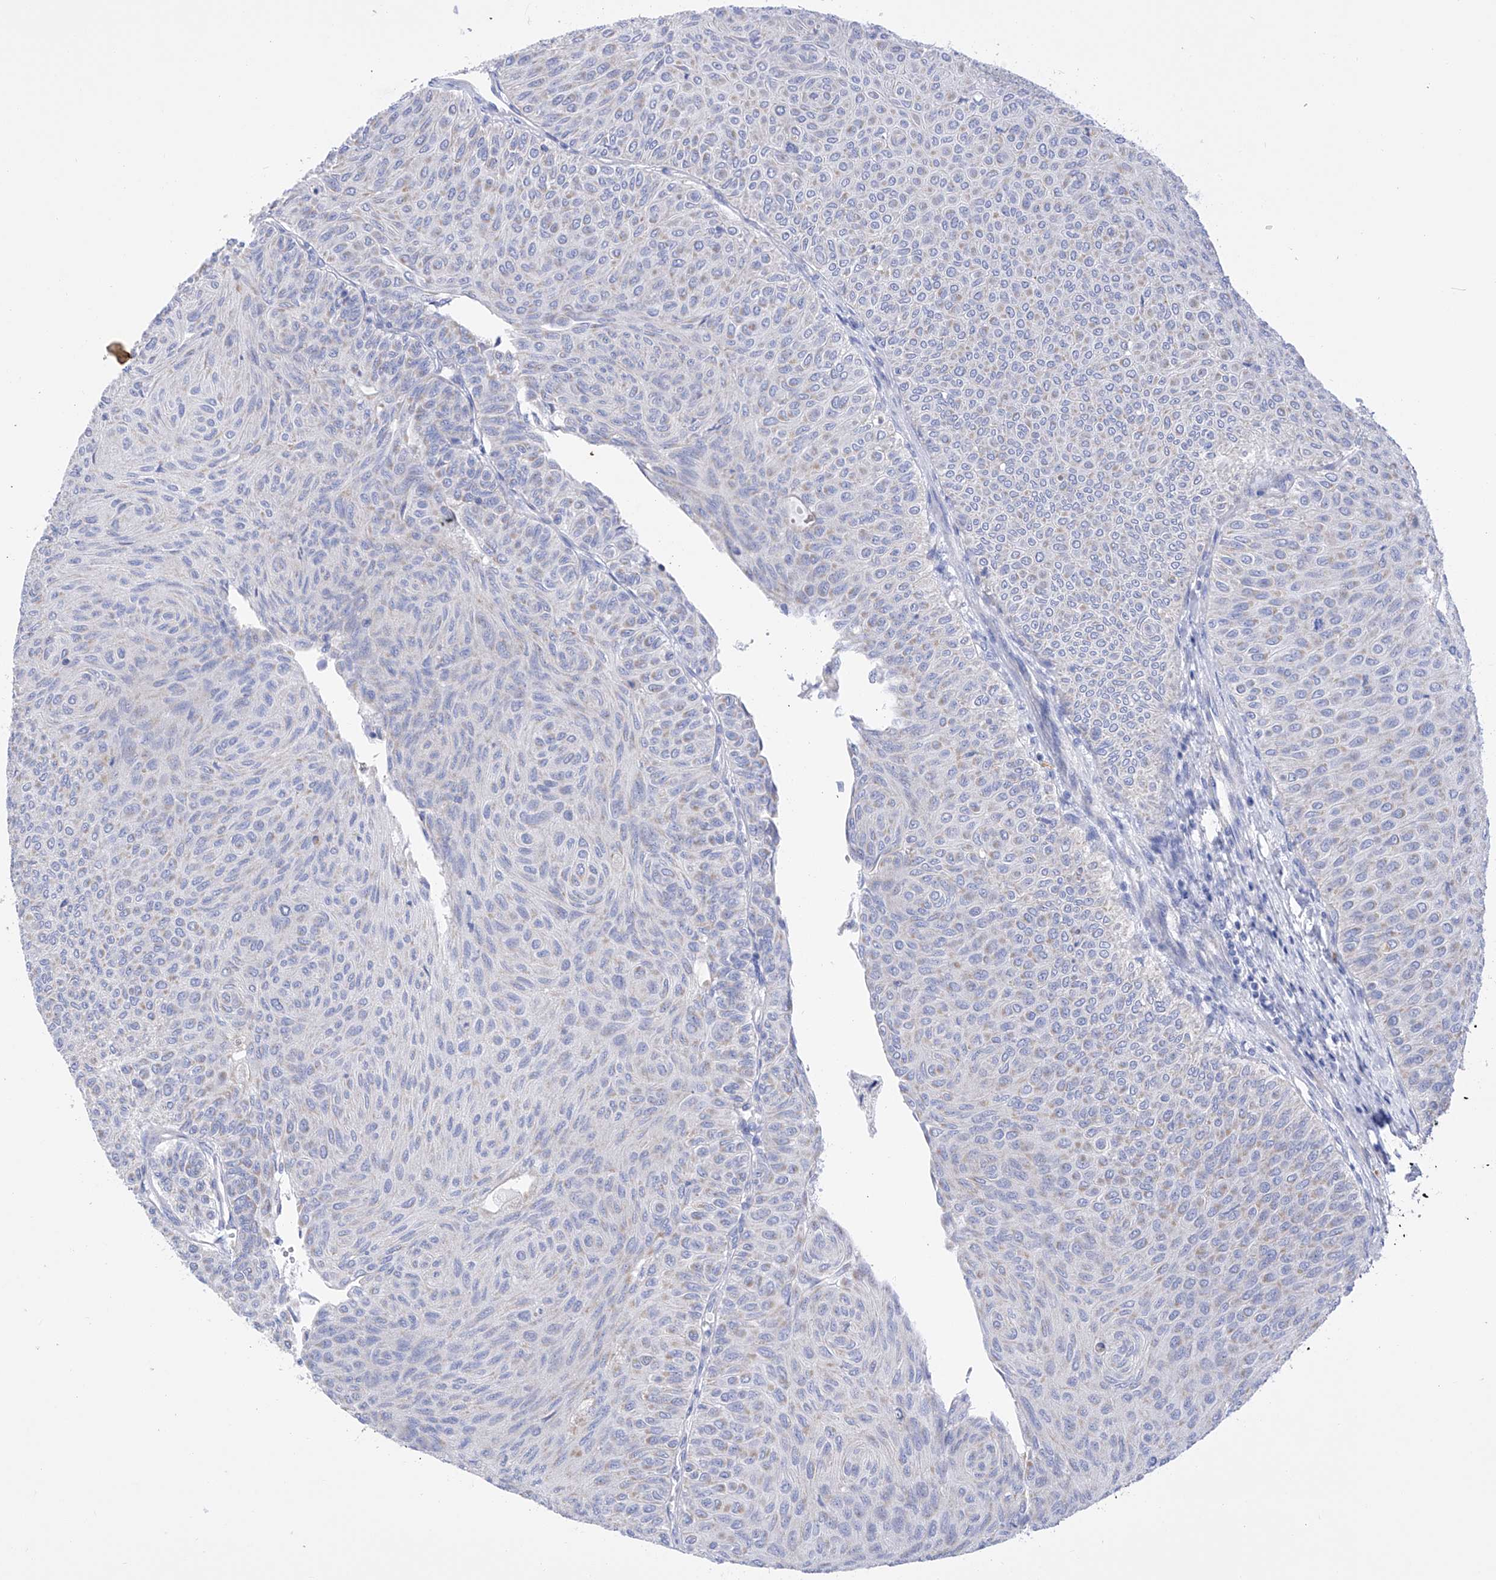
{"staining": {"intensity": "weak", "quantity": "25%-75%", "location": "cytoplasmic/membranous"}, "tissue": "urothelial cancer", "cell_type": "Tumor cells", "image_type": "cancer", "snomed": [{"axis": "morphology", "description": "Urothelial carcinoma, Low grade"}, {"axis": "topography", "description": "Urinary bladder"}], "caption": "Immunohistochemical staining of urothelial cancer reveals low levels of weak cytoplasmic/membranous positivity in approximately 25%-75% of tumor cells.", "gene": "FLG", "patient": {"sex": "male", "age": 78}}